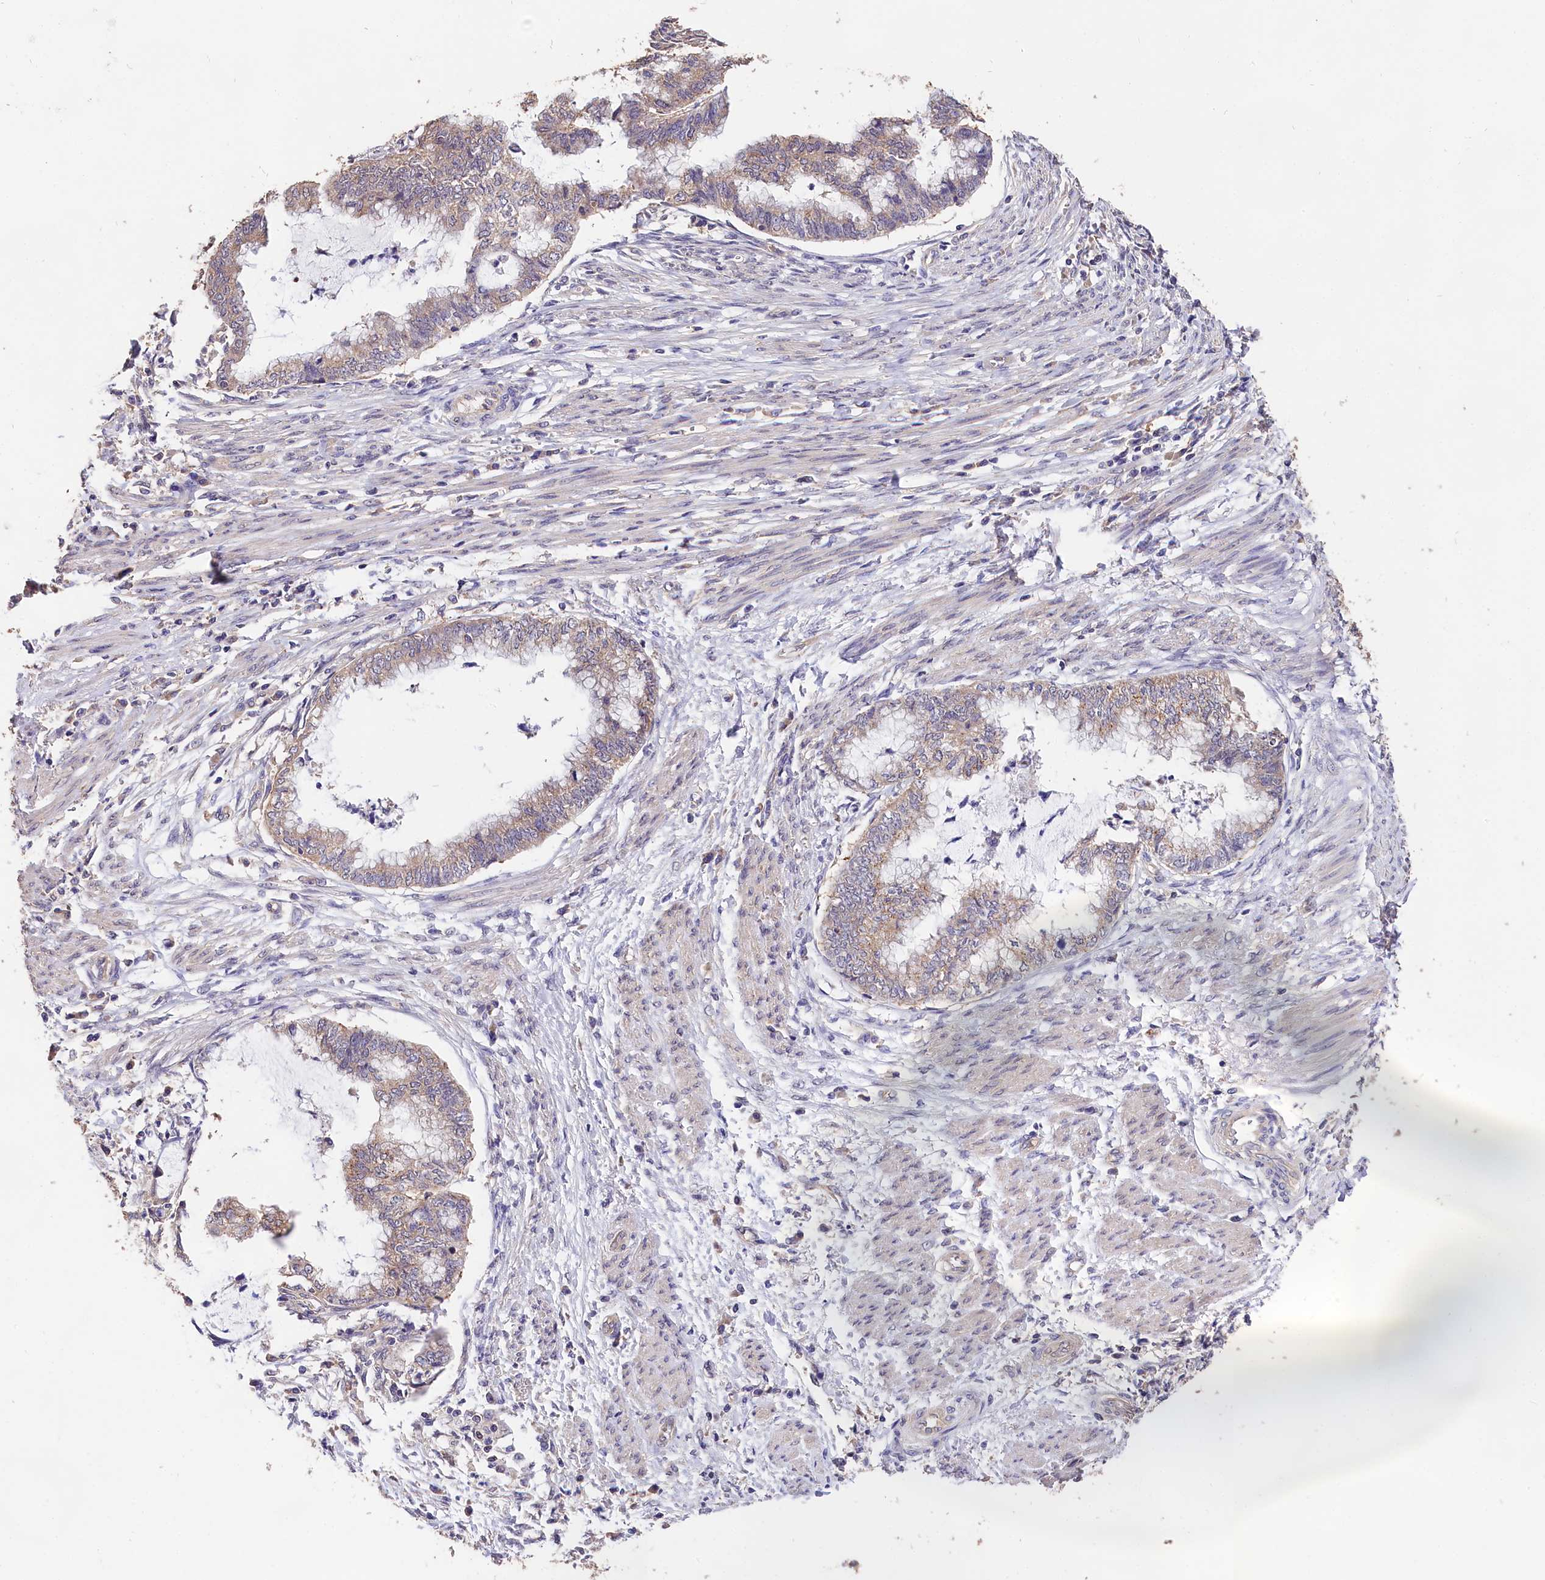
{"staining": {"intensity": "weak", "quantity": "<25%", "location": "cytoplasmic/membranous"}, "tissue": "endometrial cancer", "cell_type": "Tumor cells", "image_type": "cancer", "snomed": [{"axis": "morphology", "description": "Necrosis, NOS"}, {"axis": "morphology", "description": "Adenocarcinoma, NOS"}, {"axis": "topography", "description": "Endometrium"}], "caption": "Immunohistochemistry of human endometrial cancer (adenocarcinoma) exhibits no staining in tumor cells.", "gene": "OAS3", "patient": {"sex": "female", "age": 79}}